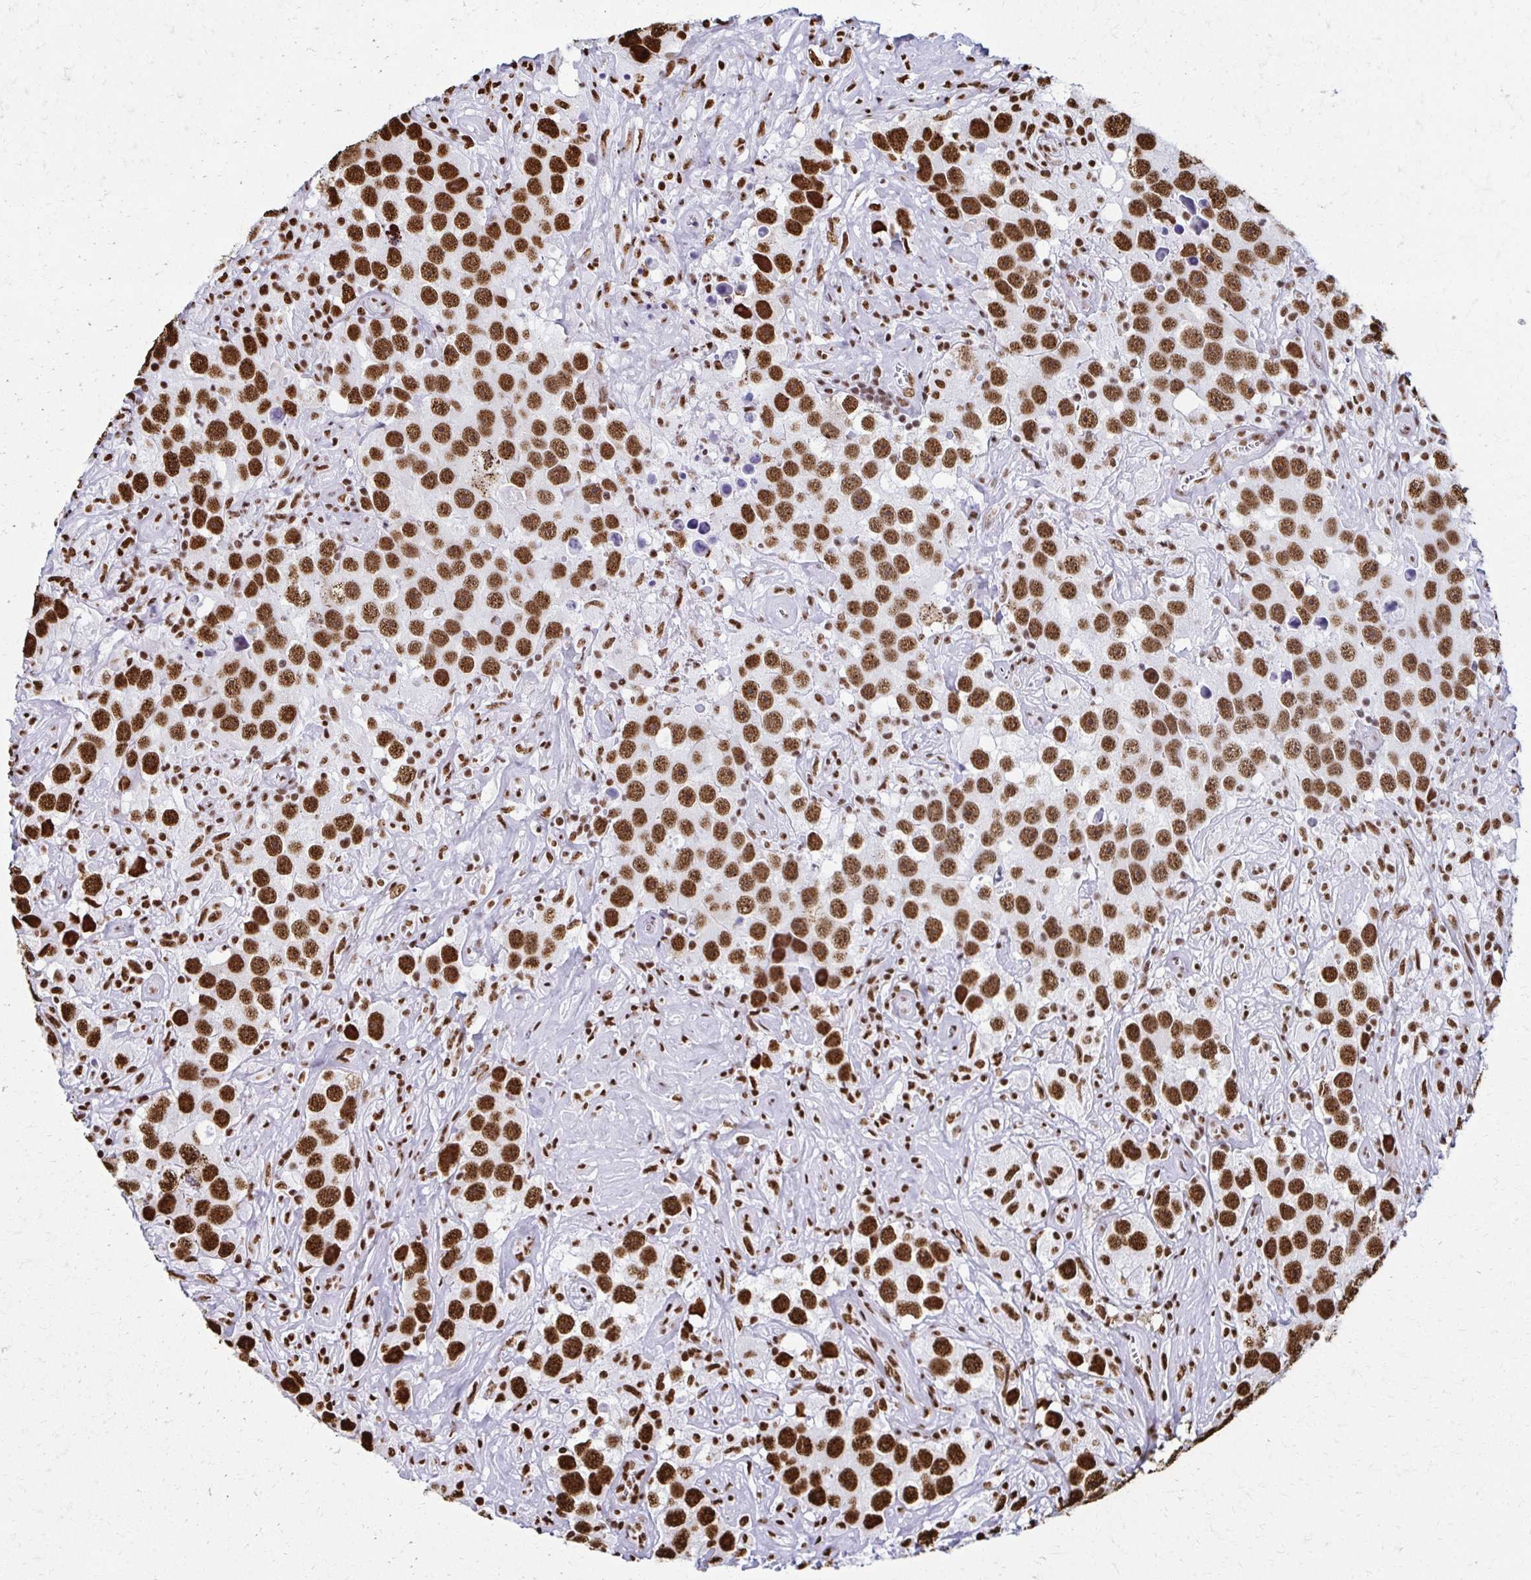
{"staining": {"intensity": "strong", "quantity": ">75%", "location": "nuclear"}, "tissue": "testis cancer", "cell_type": "Tumor cells", "image_type": "cancer", "snomed": [{"axis": "morphology", "description": "Seminoma, NOS"}, {"axis": "topography", "description": "Testis"}], "caption": "Strong nuclear expression for a protein is present in approximately >75% of tumor cells of testis cancer using IHC.", "gene": "NONO", "patient": {"sex": "male", "age": 49}}